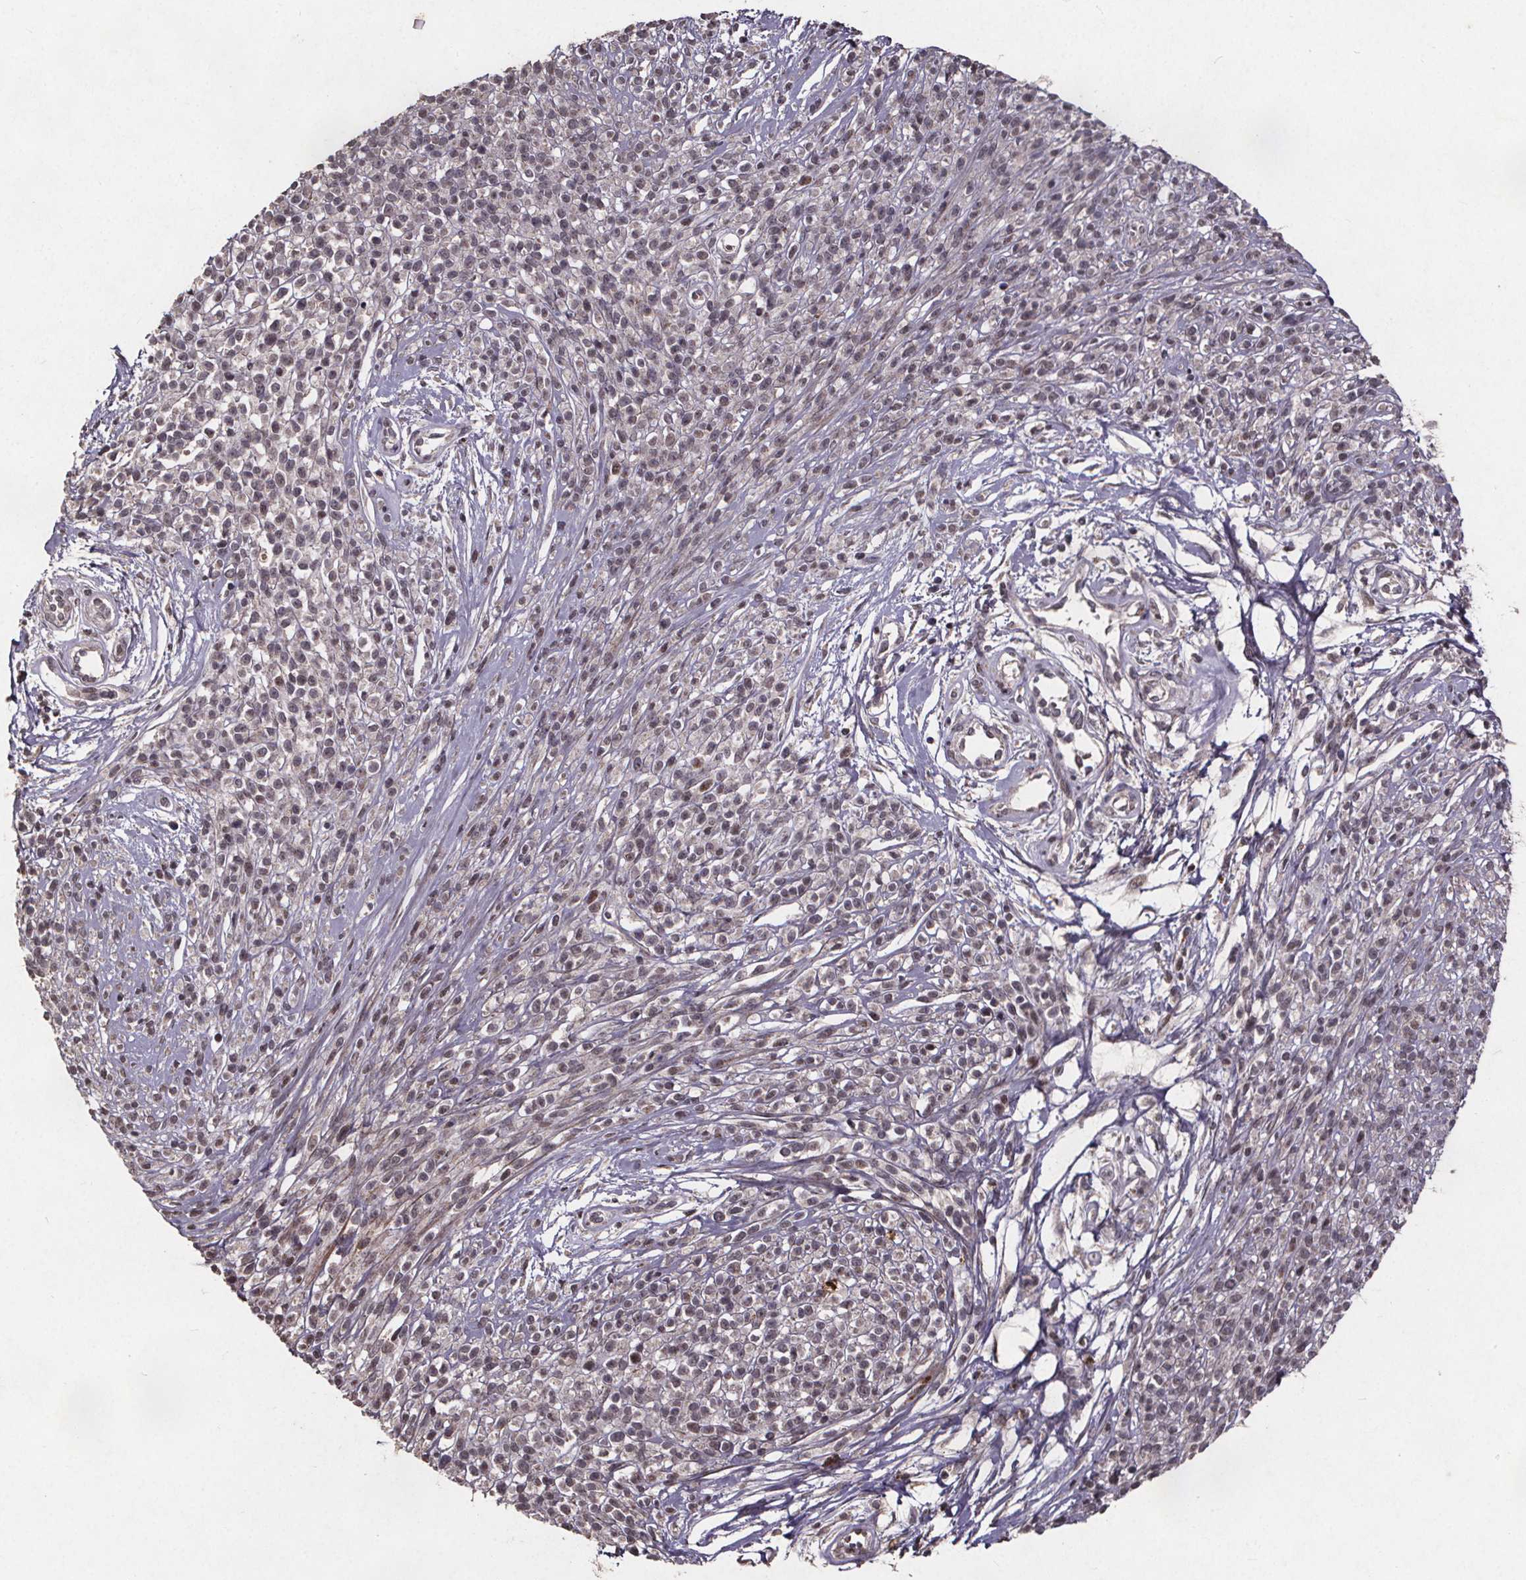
{"staining": {"intensity": "negative", "quantity": "none", "location": "none"}, "tissue": "melanoma", "cell_type": "Tumor cells", "image_type": "cancer", "snomed": [{"axis": "morphology", "description": "Malignant melanoma, NOS"}, {"axis": "topography", "description": "Skin"}, {"axis": "topography", "description": "Skin of trunk"}], "caption": "Tumor cells are negative for brown protein staining in malignant melanoma. Nuclei are stained in blue.", "gene": "GPX3", "patient": {"sex": "male", "age": 74}}